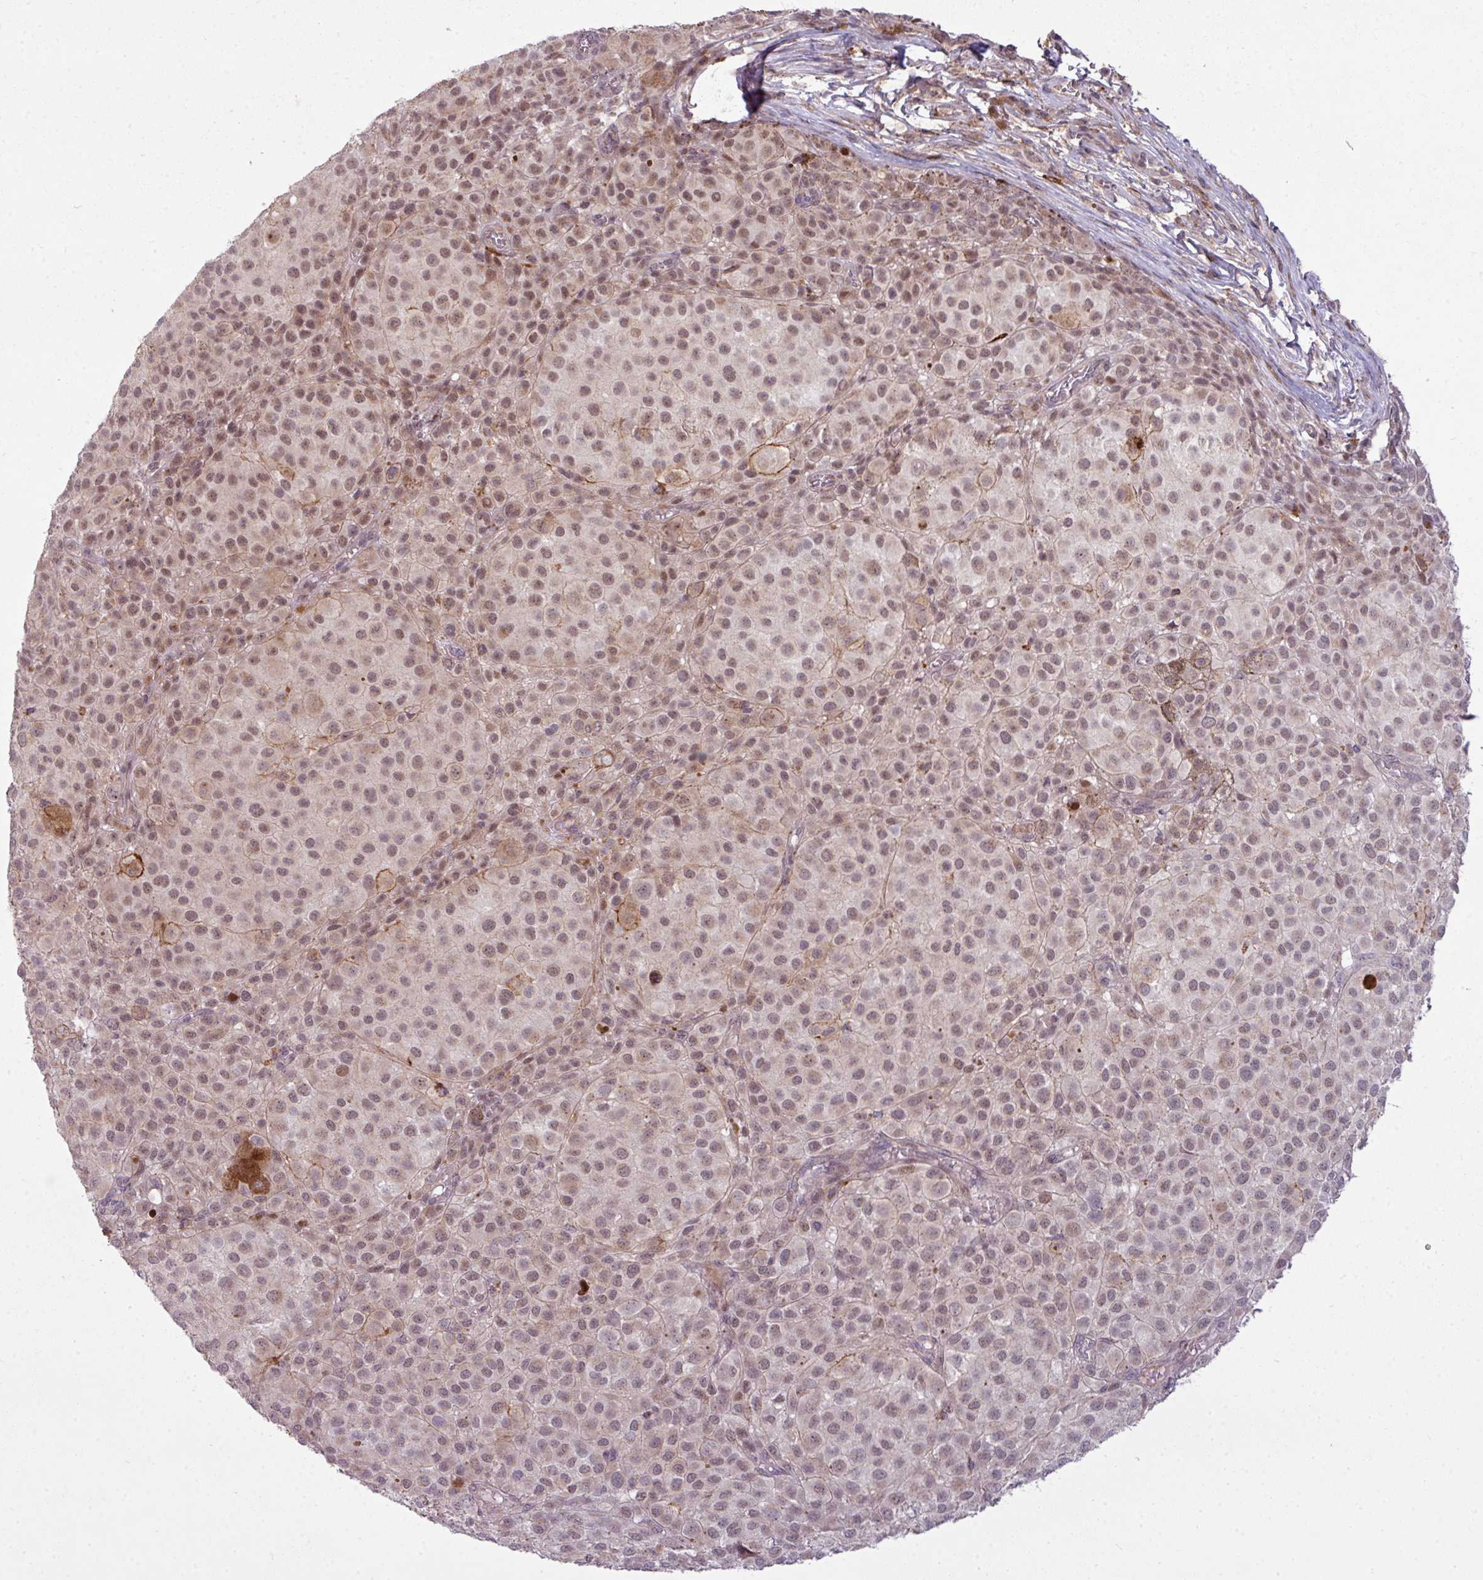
{"staining": {"intensity": "weak", "quantity": ">75%", "location": "nuclear"}, "tissue": "melanoma", "cell_type": "Tumor cells", "image_type": "cancer", "snomed": [{"axis": "morphology", "description": "Malignant melanoma, NOS"}, {"axis": "topography", "description": "Skin"}], "caption": "Tumor cells demonstrate low levels of weak nuclear staining in approximately >75% of cells in malignant melanoma. (Stains: DAB (3,3'-diaminobenzidine) in brown, nuclei in blue, Microscopy: brightfield microscopy at high magnification).", "gene": "ZC2HC1C", "patient": {"sex": "male", "age": 64}}